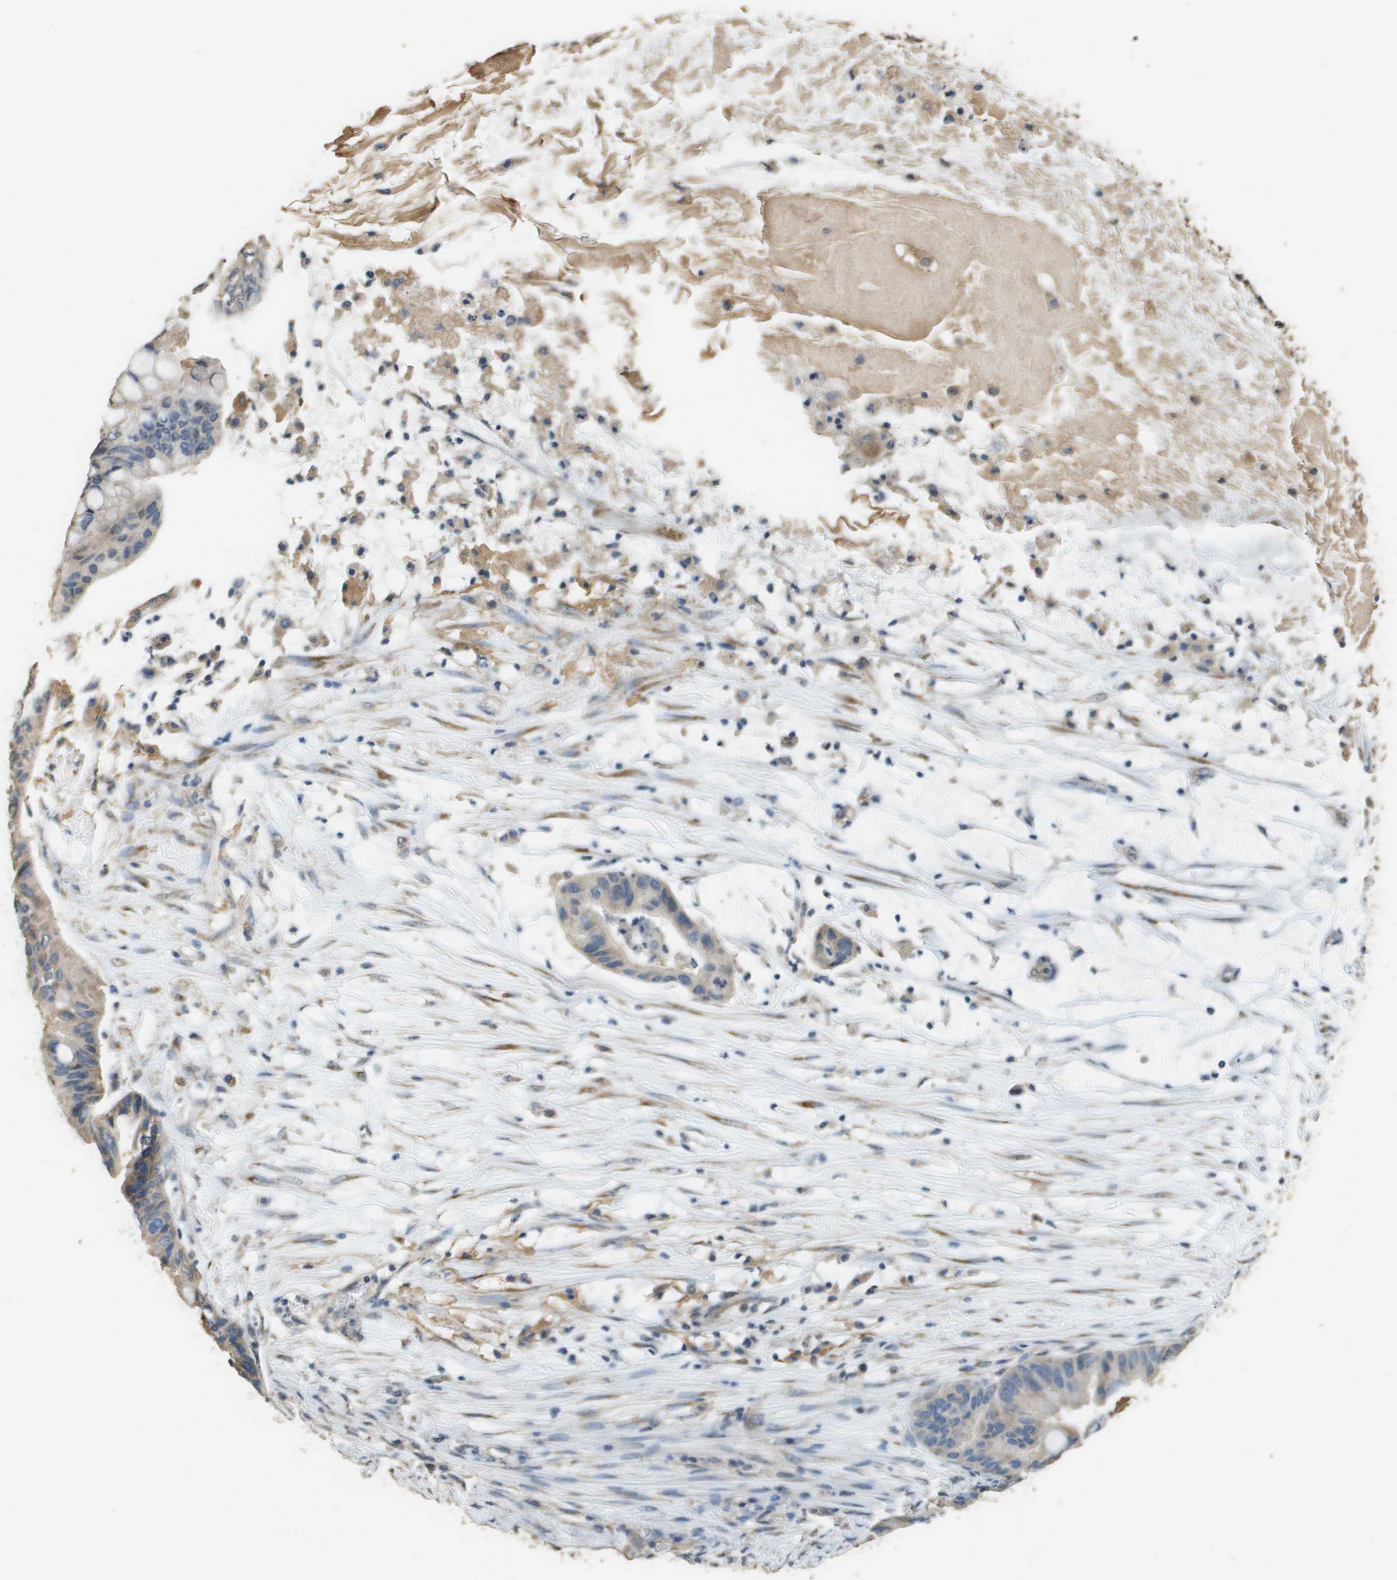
{"staining": {"intensity": "weak", "quantity": ">75%", "location": "cytoplasmic/membranous"}, "tissue": "ovarian cancer", "cell_type": "Tumor cells", "image_type": "cancer", "snomed": [{"axis": "morphology", "description": "Cystadenocarcinoma, mucinous, NOS"}, {"axis": "topography", "description": "Ovary"}], "caption": "Immunohistochemistry (DAB (3,3'-diaminobenzidine)) staining of human mucinous cystadenocarcinoma (ovarian) exhibits weak cytoplasmic/membranous protein staining in about >75% of tumor cells.", "gene": "RAB6B", "patient": {"sex": "female", "age": 80}}